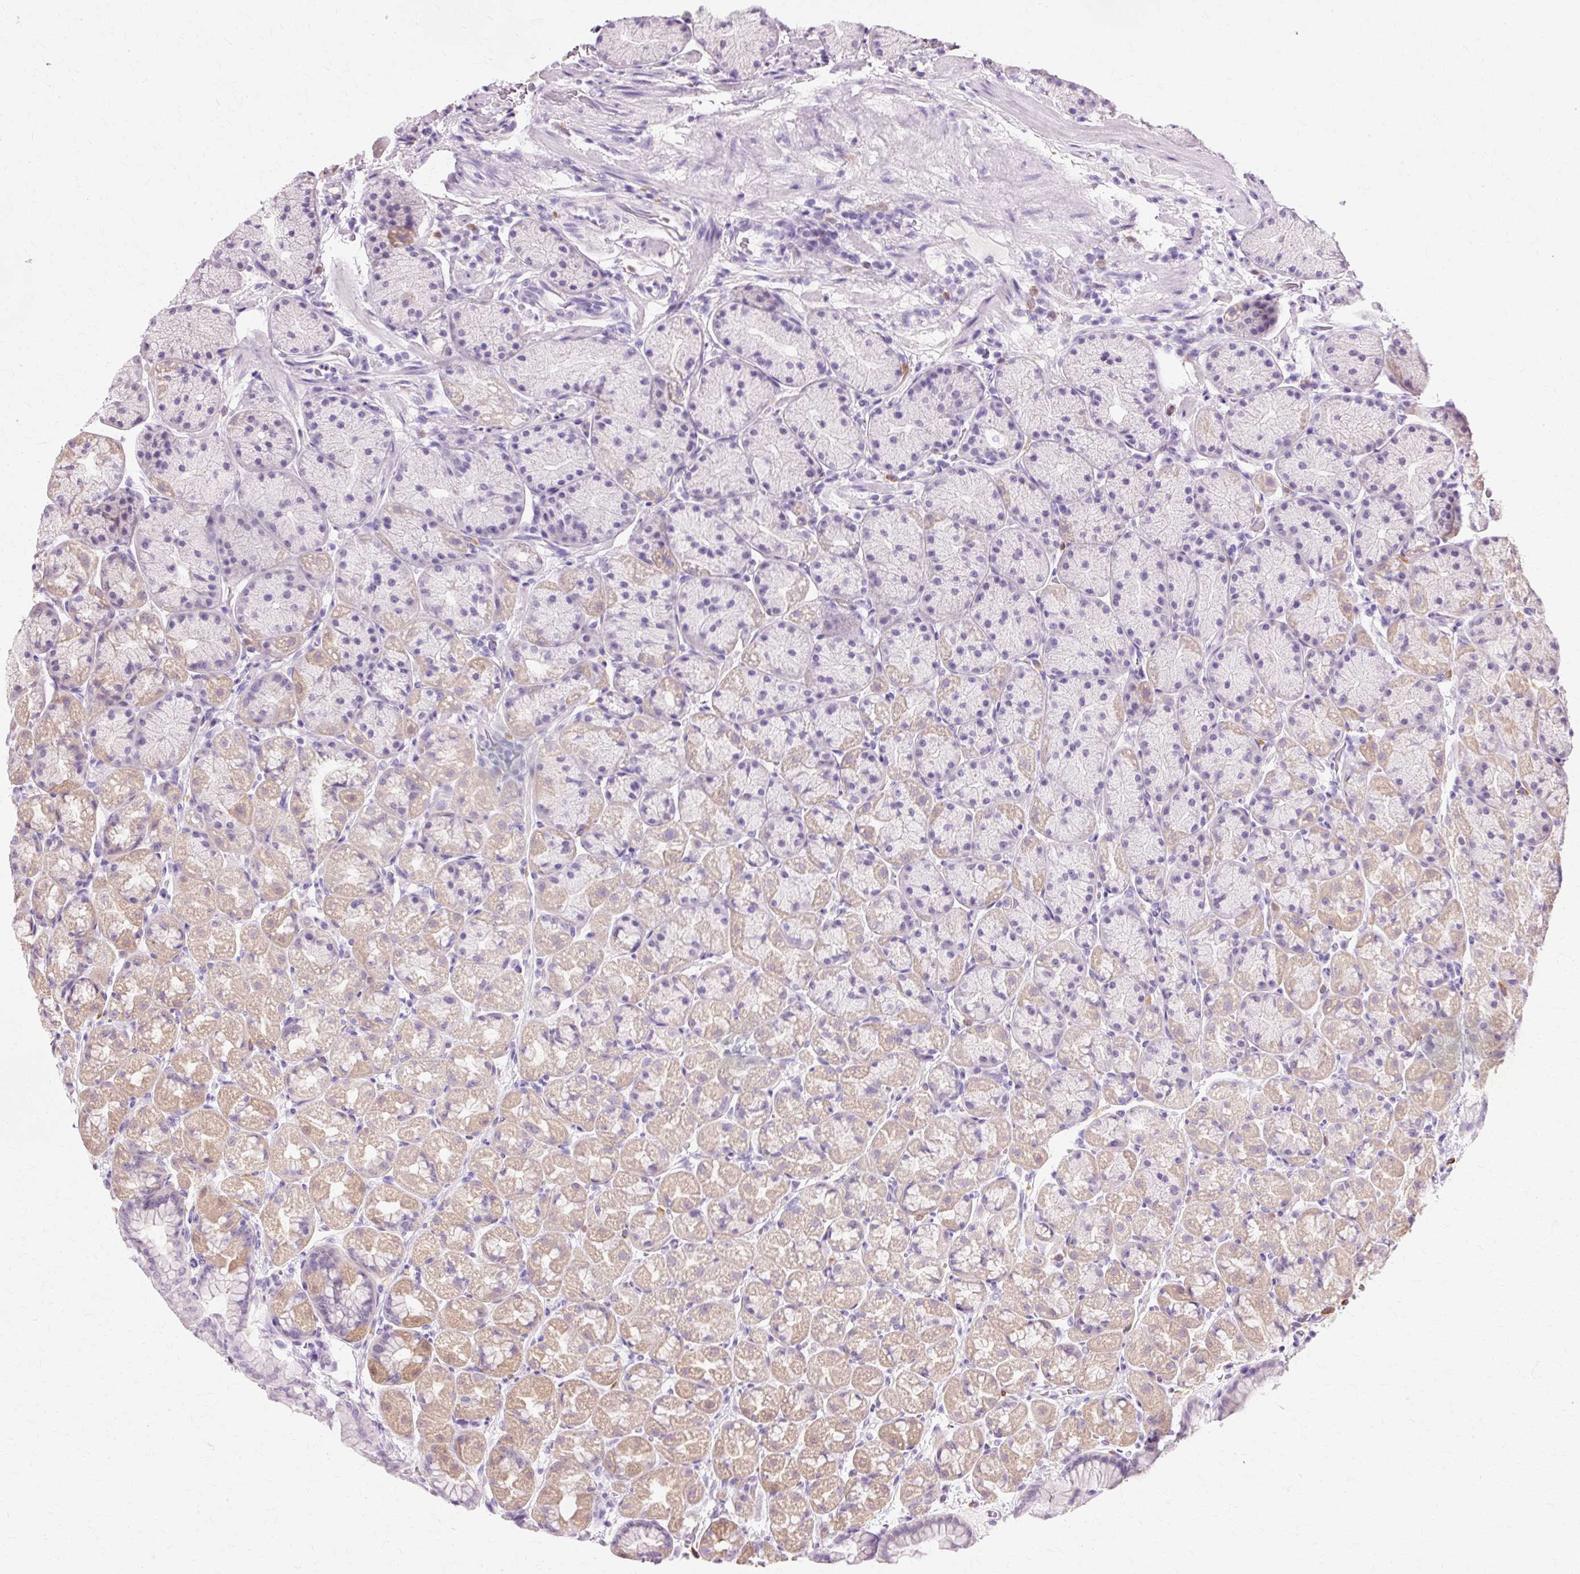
{"staining": {"intensity": "weak", "quantity": "<25%", "location": "cytoplasmic/membranous"}, "tissue": "stomach", "cell_type": "Glandular cells", "image_type": "normal", "snomed": [{"axis": "morphology", "description": "Normal tissue, NOS"}, {"axis": "topography", "description": "Stomach, lower"}], "caption": "Glandular cells show no significant expression in unremarkable stomach. (Immunohistochemistry, brightfield microscopy, high magnification).", "gene": "VN1R2", "patient": {"sex": "male", "age": 67}}